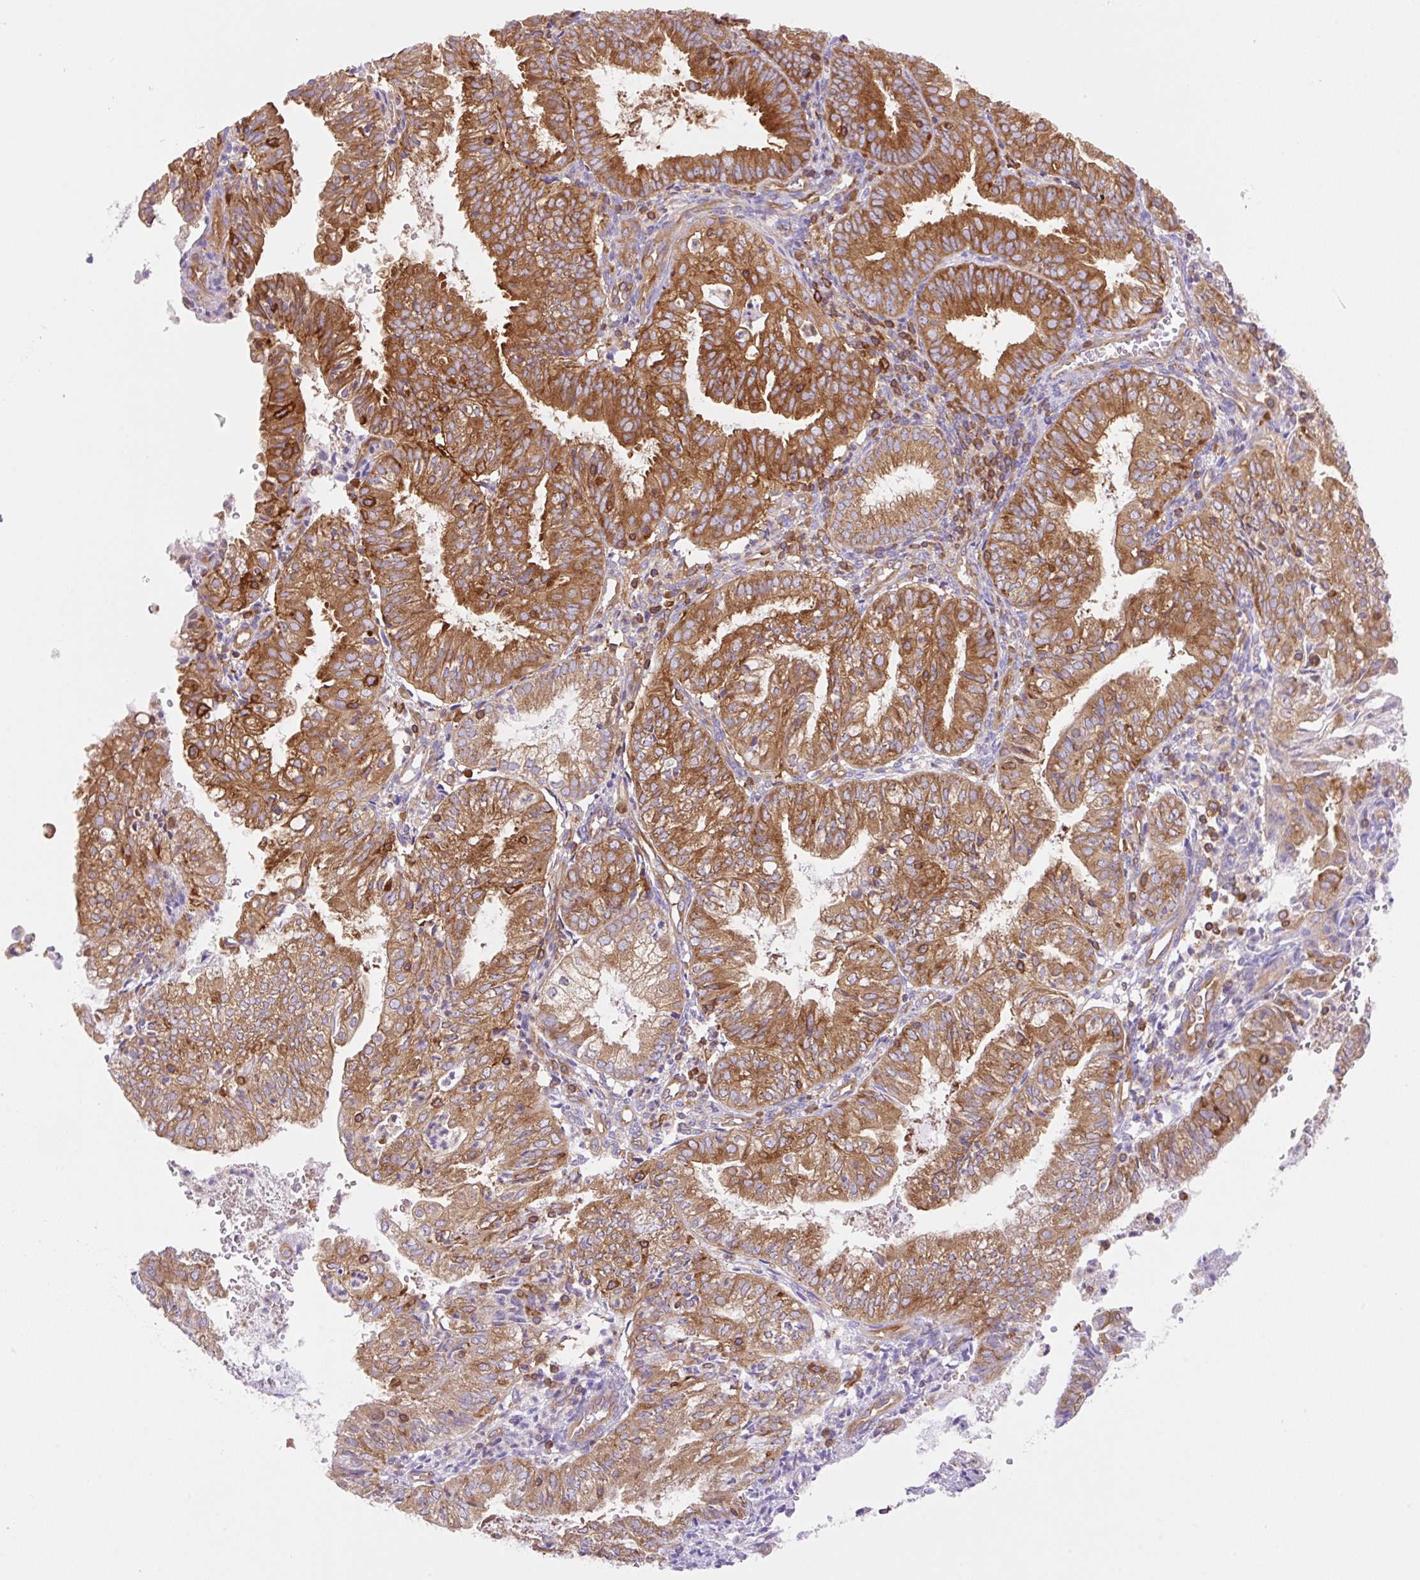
{"staining": {"intensity": "strong", "quantity": "25%-75%", "location": "cytoplasmic/membranous"}, "tissue": "endometrial cancer", "cell_type": "Tumor cells", "image_type": "cancer", "snomed": [{"axis": "morphology", "description": "Adenocarcinoma, NOS"}, {"axis": "topography", "description": "Endometrium"}], "caption": "Protein expression analysis of adenocarcinoma (endometrial) displays strong cytoplasmic/membranous staining in approximately 25%-75% of tumor cells. (brown staining indicates protein expression, while blue staining denotes nuclei).", "gene": "DNM2", "patient": {"sex": "female", "age": 55}}